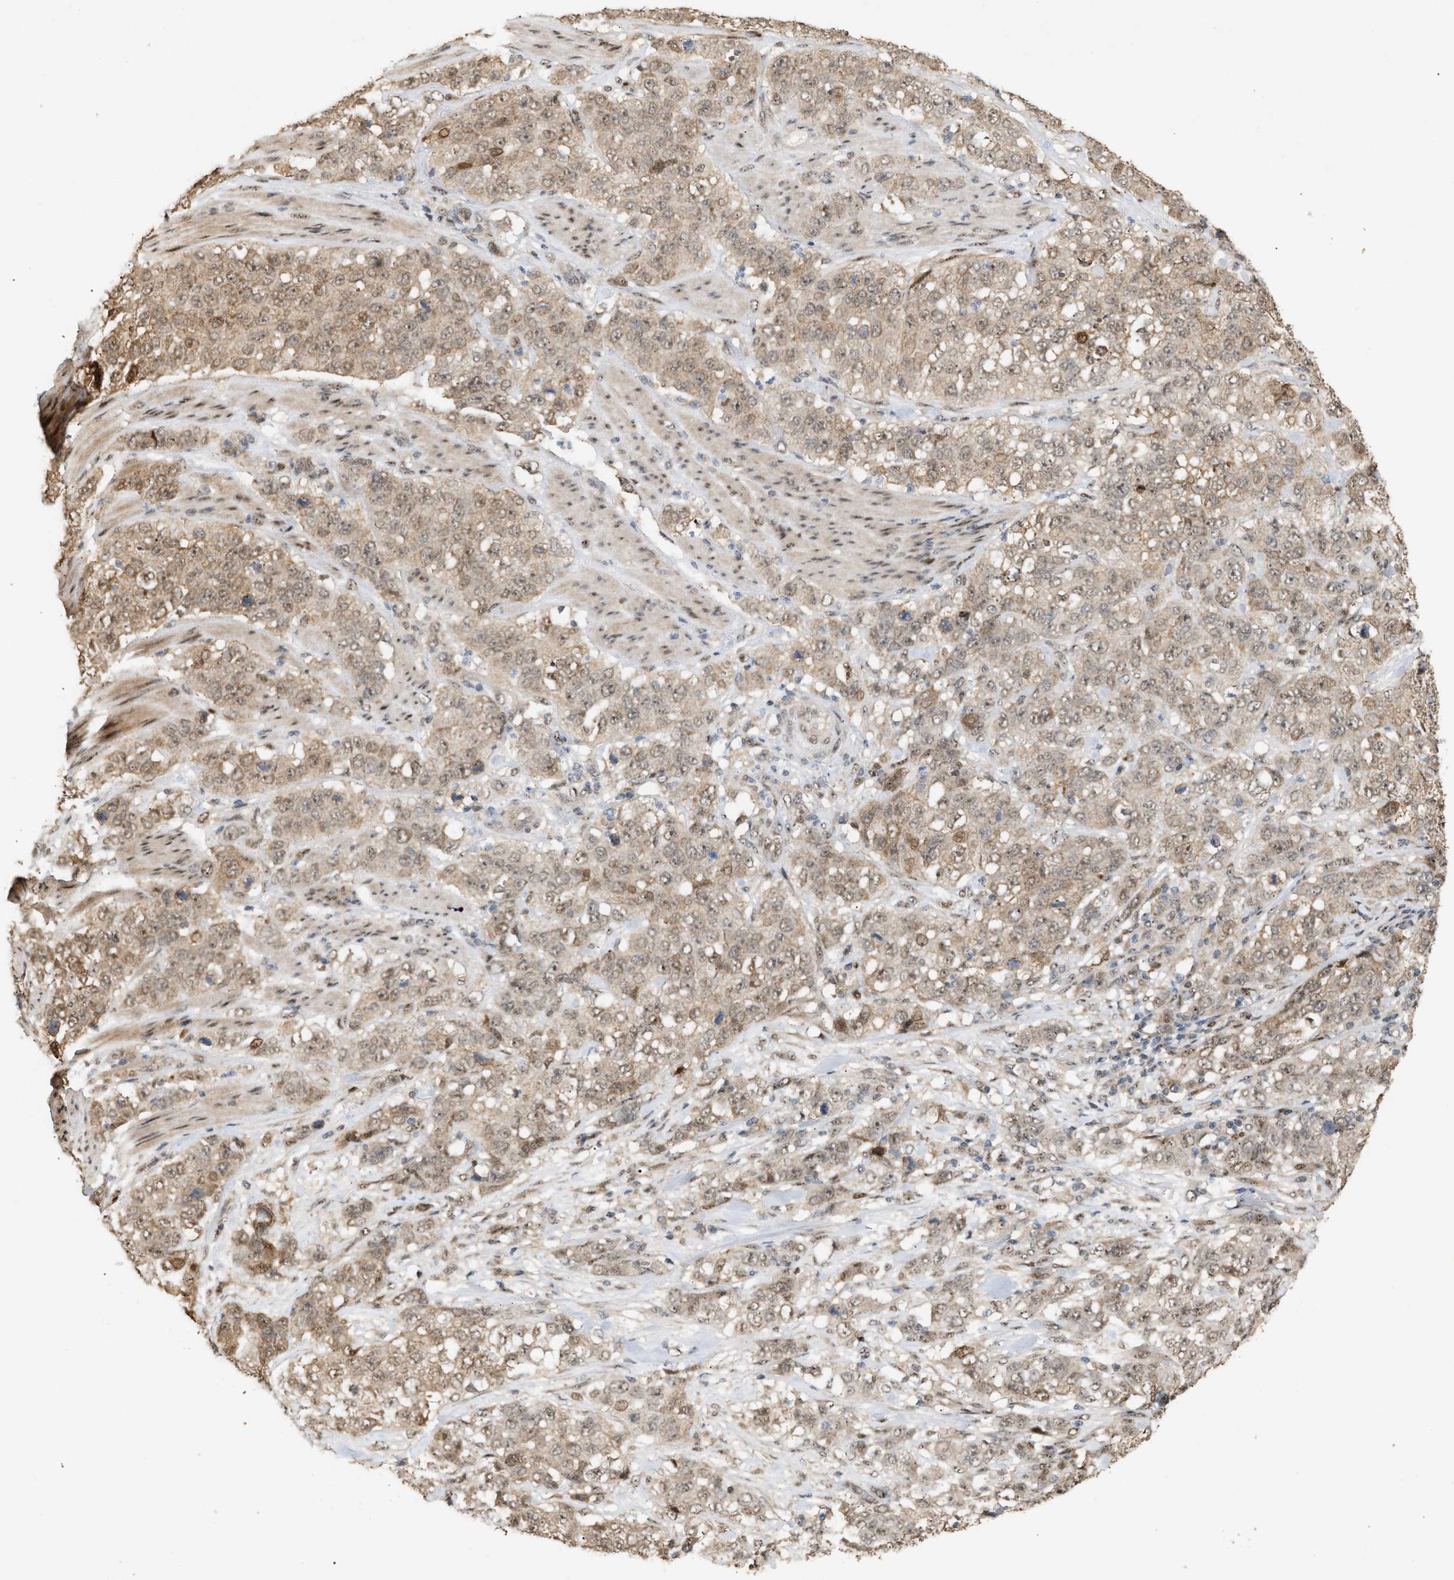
{"staining": {"intensity": "weak", "quantity": ">75%", "location": "cytoplasmic/membranous,nuclear"}, "tissue": "stomach cancer", "cell_type": "Tumor cells", "image_type": "cancer", "snomed": [{"axis": "morphology", "description": "Adenocarcinoma, NOS"}, {"axis": "topography", "description": "Stomach"}], "caption": "Stomach cancer (adenocarcinoma) stained with a brown dye exhibits weak cytoplasmic/membranous and nuclear positive positivity in approximately >75% of tumor cells.", "gene": "ZFAND5", "patient": {"sex": "male", "age": 48}}